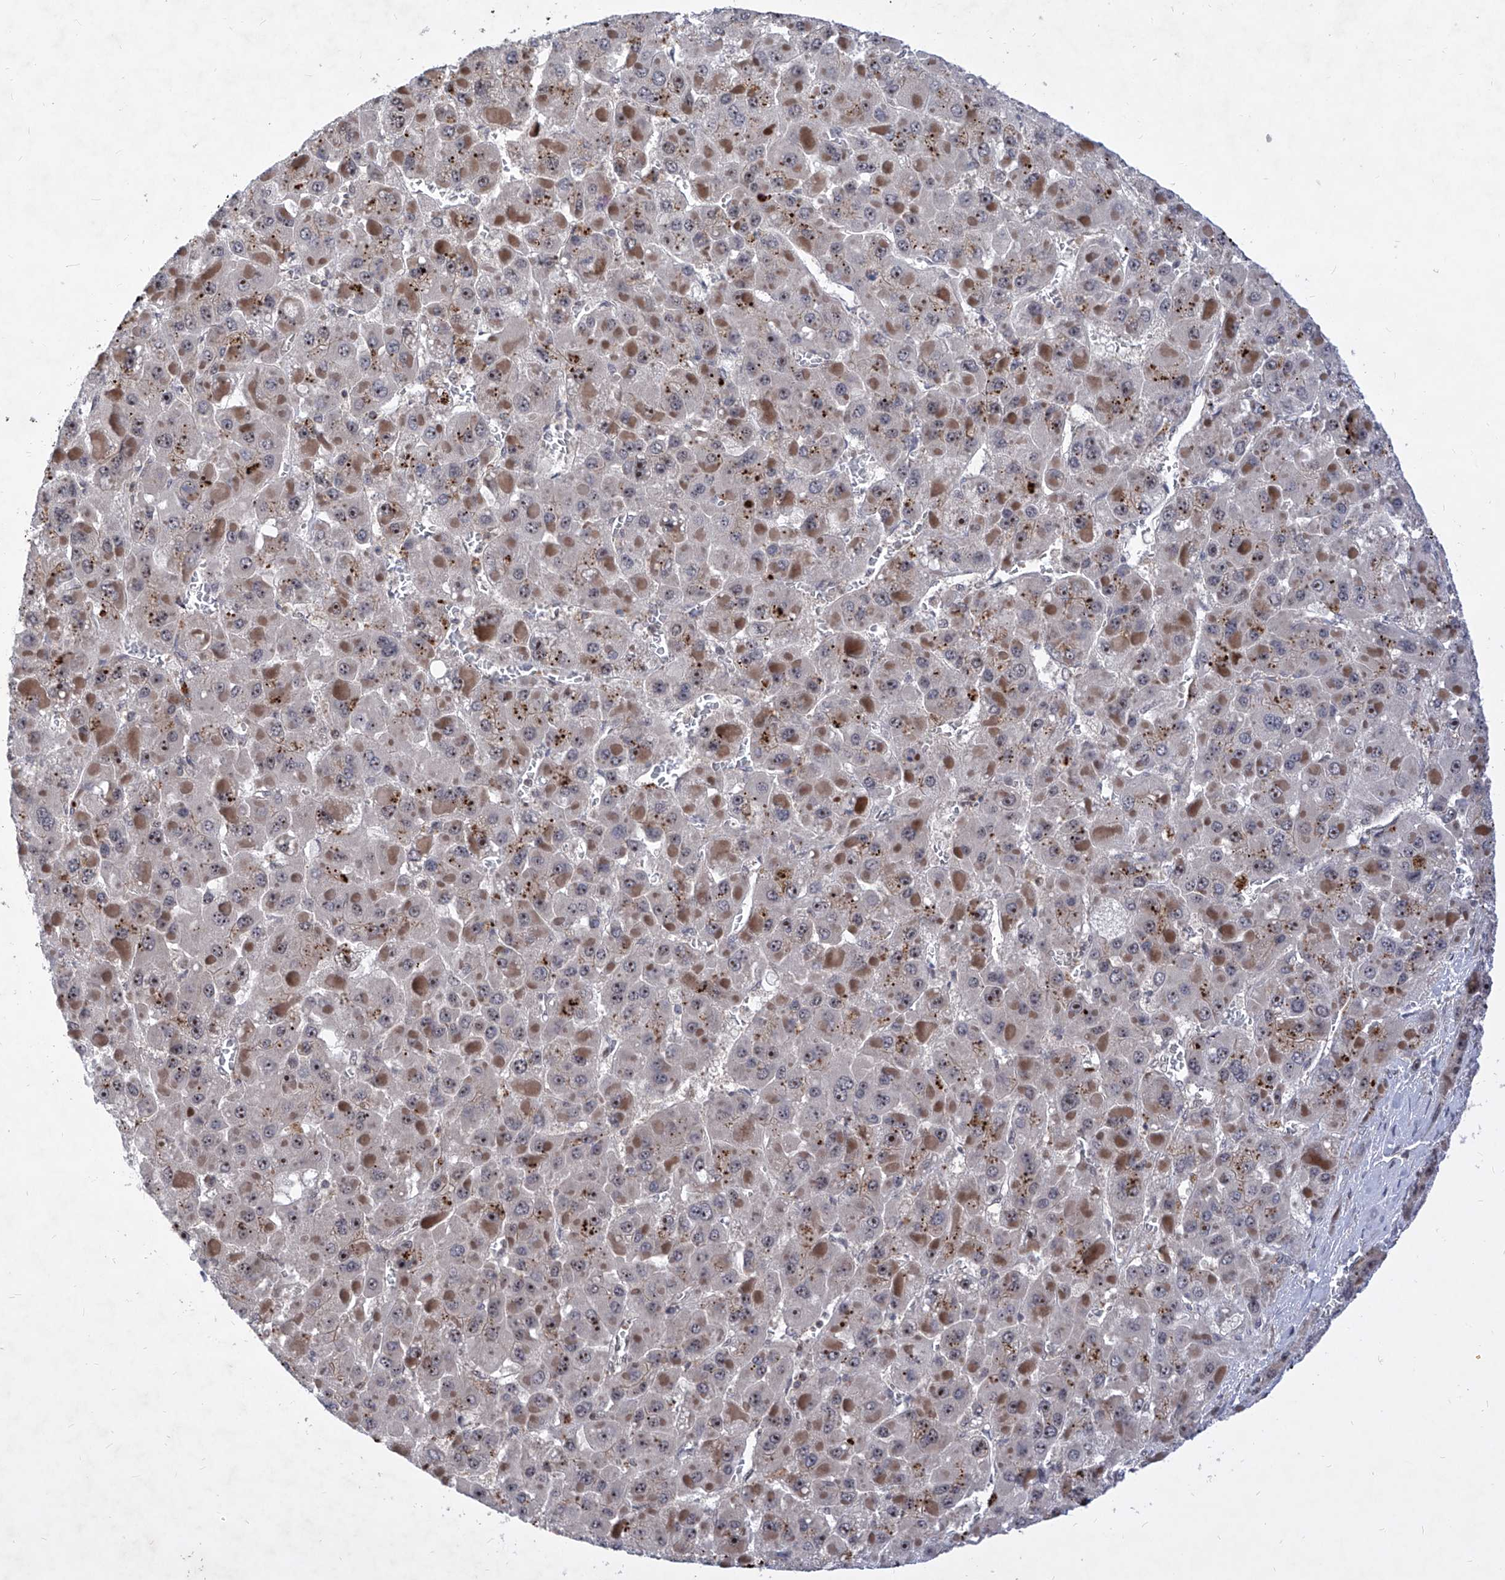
{"staining": {"intensity": "moderate", "quantity": "<25%", "location": "nuclear"}, "tissue": "liver cancer", "cell_type": "Tumor cells", "image_type": "cancer", "snomed": [{"axis": "morphology", "description": "Carcinoma, Hepatocellular, NOS"}, {"axis": "topography", "description": "Liver"}], "caption": "Immunohistochemical staining of liver hepatocellular carcinoma reveals low levels of moderate nuclear expression in about <25% of tumor cells.", "gene": "LGR4", "patient": {"sex": "female", "age": 73}}